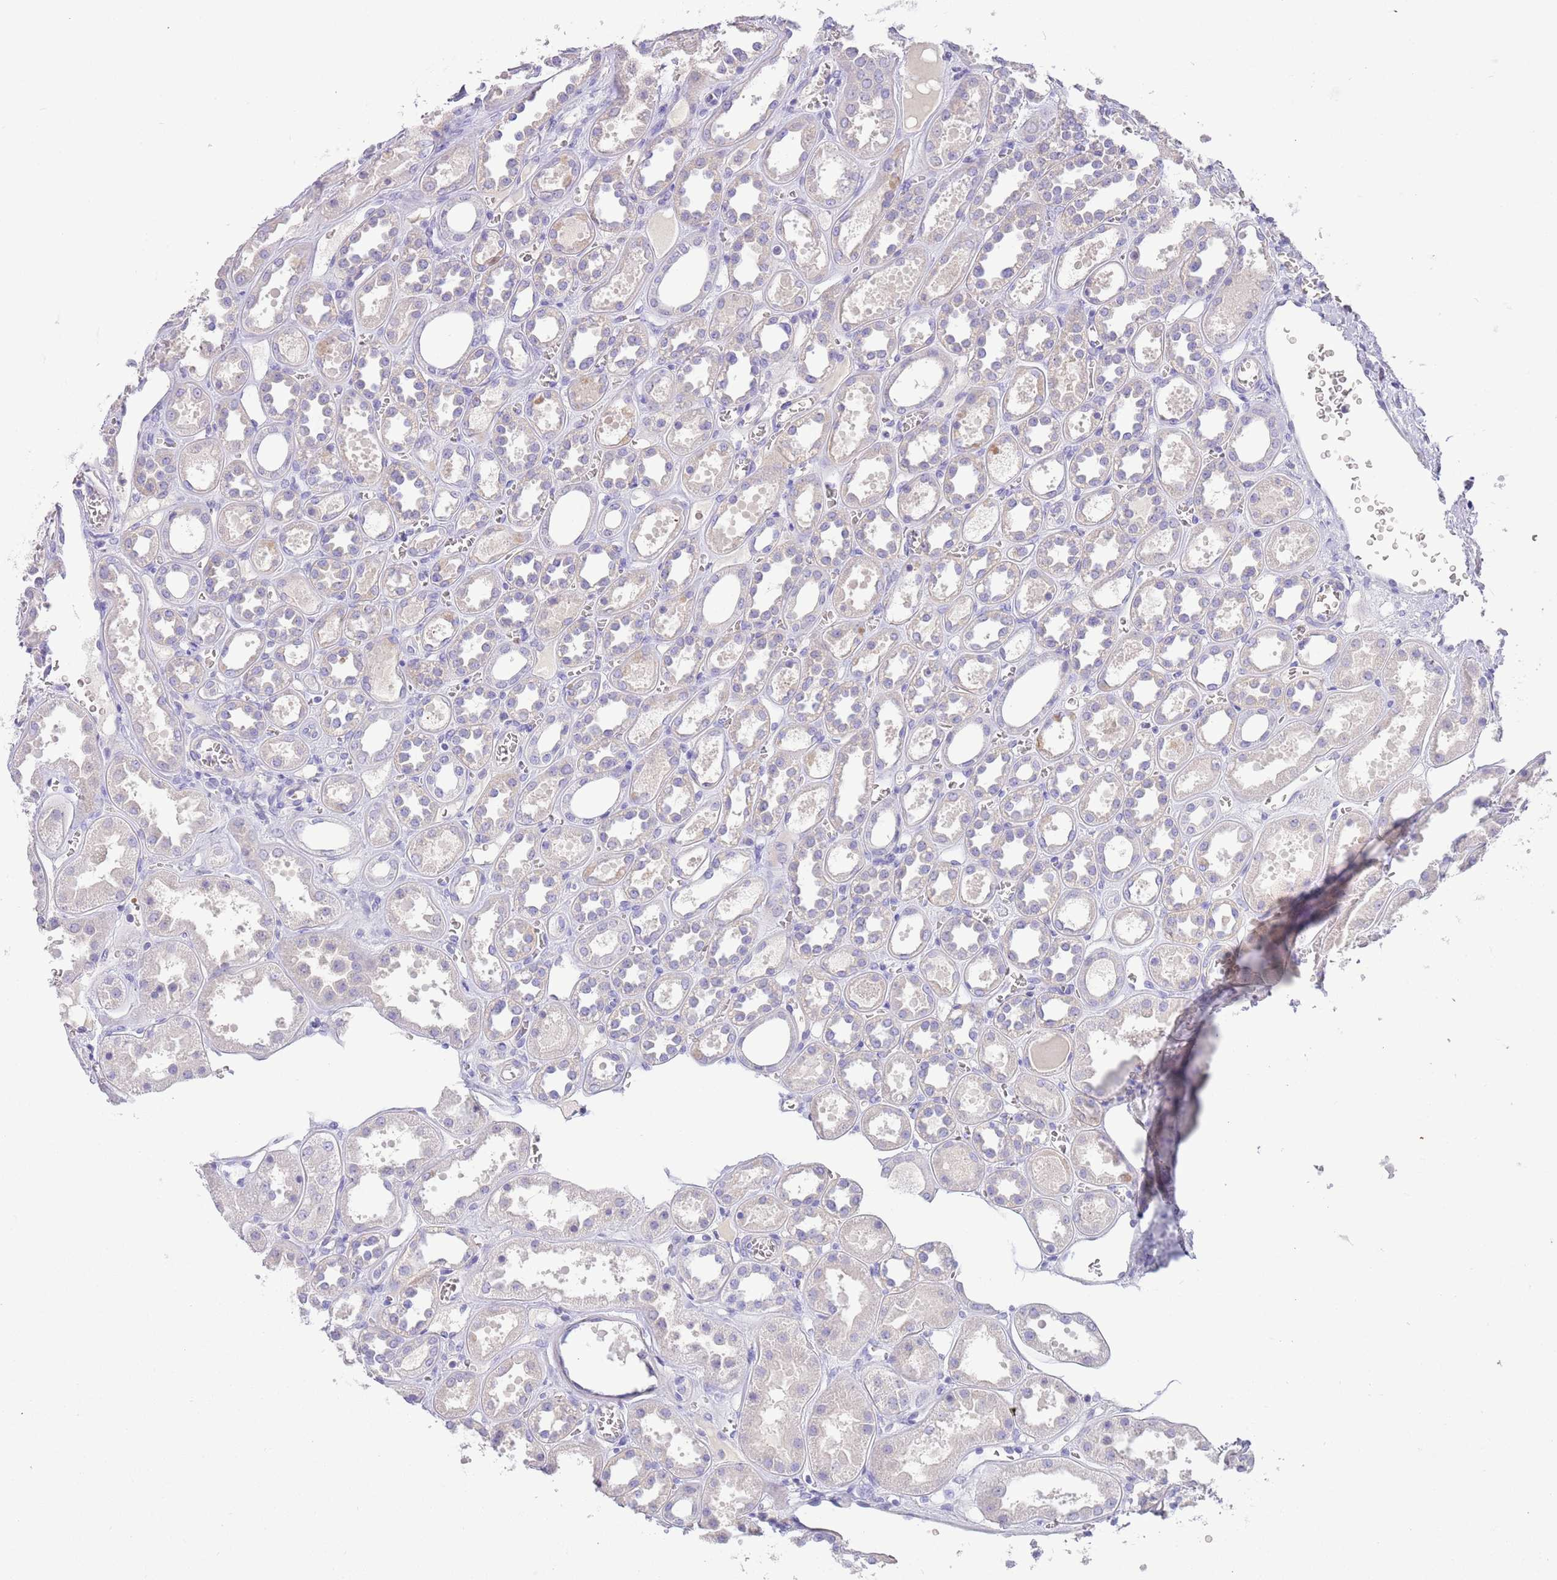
{"staining": {"intensity": "negative", "quantity": "none", "location": "none"}, "tissue": "kidney", "cell_type": "Cells in glomeruli", "image_type": "normal", "snomed": [{"axis": "morphology", "description": "Normal tissue, NOS"}, {"axis": "topography", "description": "Kidney"}], "caption": "Immunohistochemistry (IHC) histopathology image of normal human kidney stained for a protein (brown), which reveals no expression in cells in glomeruli.", "gene": "SFTPA1", "patient": {"sex": "female", "age": 41}}